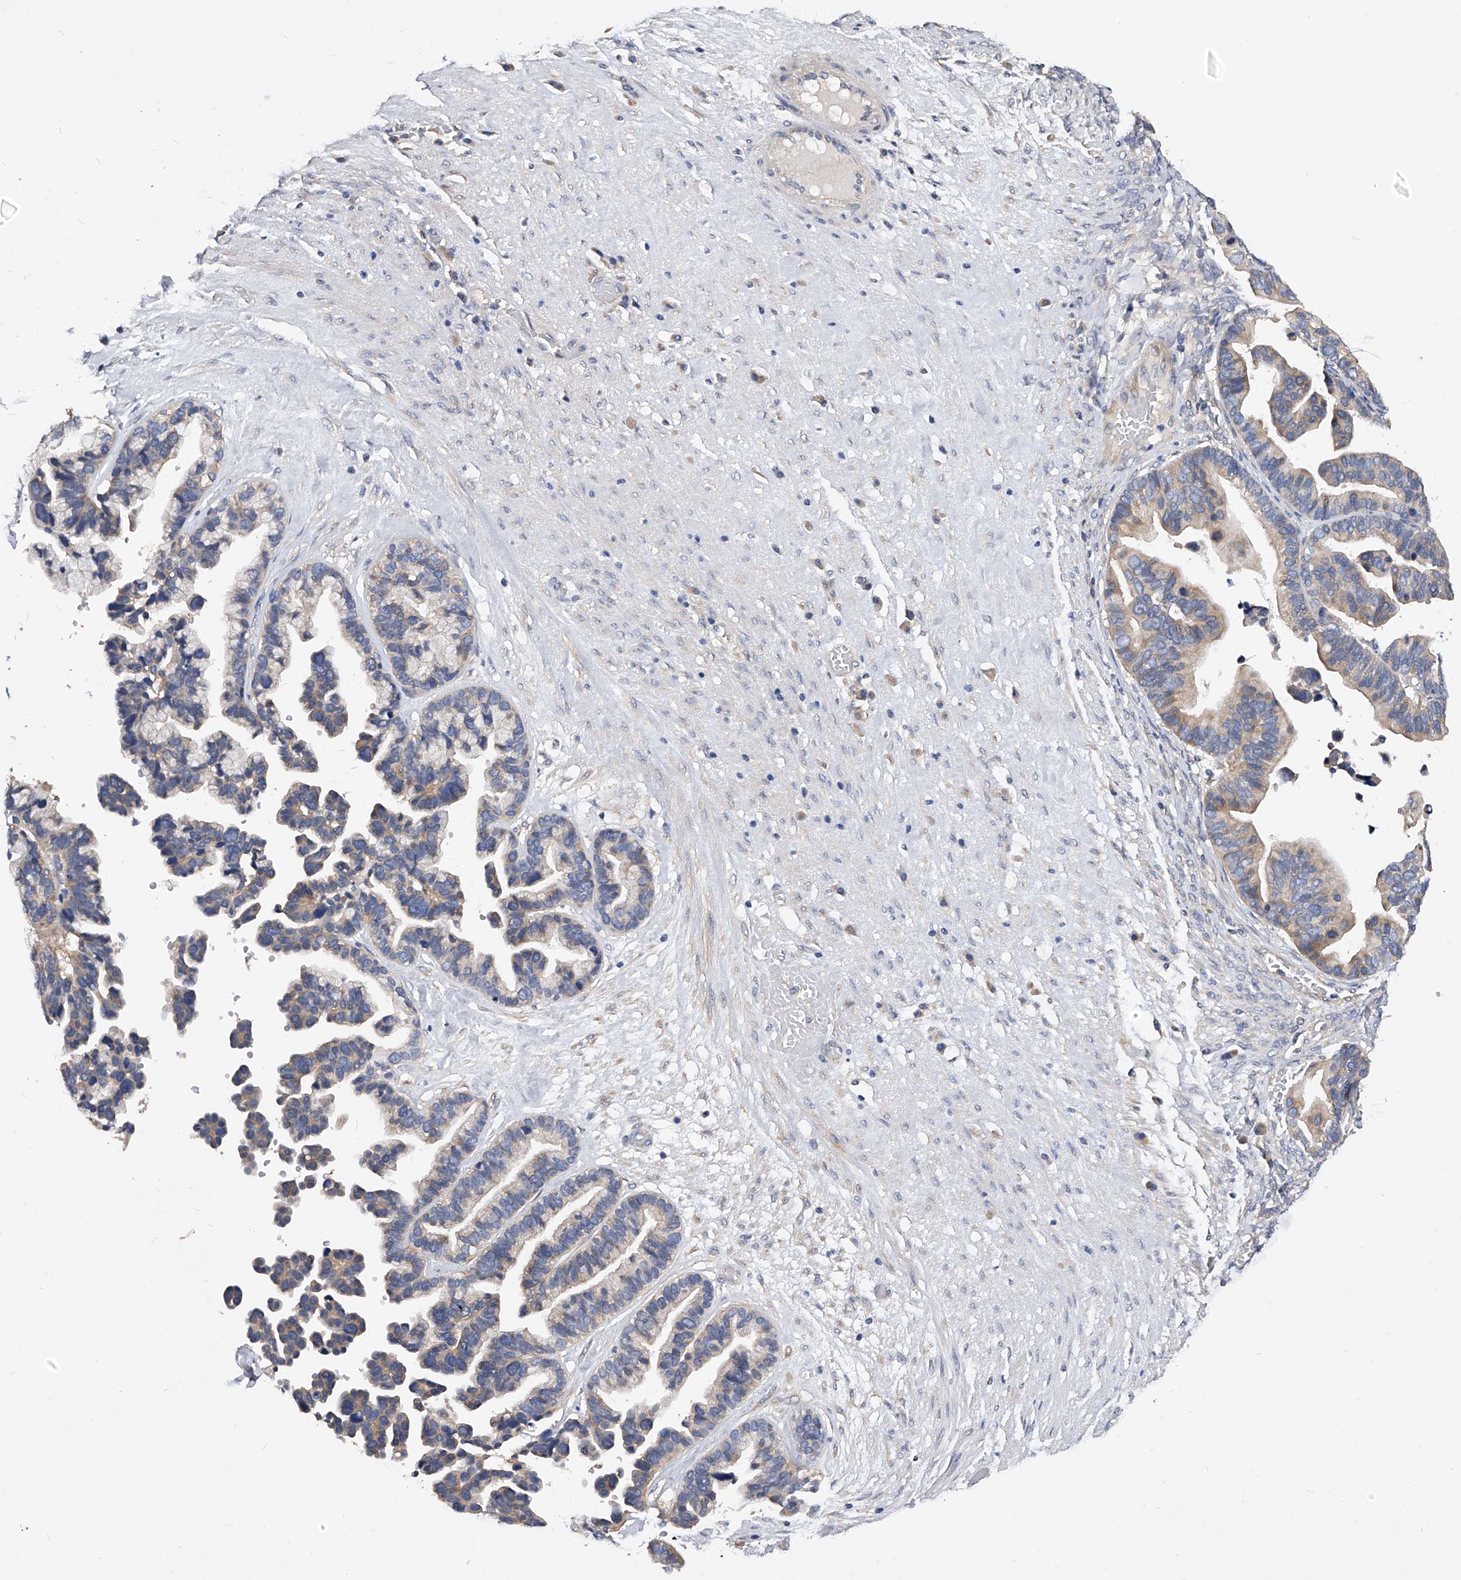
{"staining": {"intensity": "weak", "quantity": "25%-75%", "location": "cytoplasmic/membranous"}, "tissue": "ovarian cancer", "cell_type": "Tumor cells", "image_type": "cancer", "snomed": [{"axis": "morphology", "description": "Cystadenocarcinoma, serous, NOS"}, {"axis": "topography", "description": "Ovary"}], "caption": "Serous cystadenocarcinoma (ovarian) stained with a brown dye displays weak cytoplasmic/membranous positive positivity in about 25%-75% of tumor cells.", "gene": "ARL4C", "patient": {"sex": "female", "age": 56}}